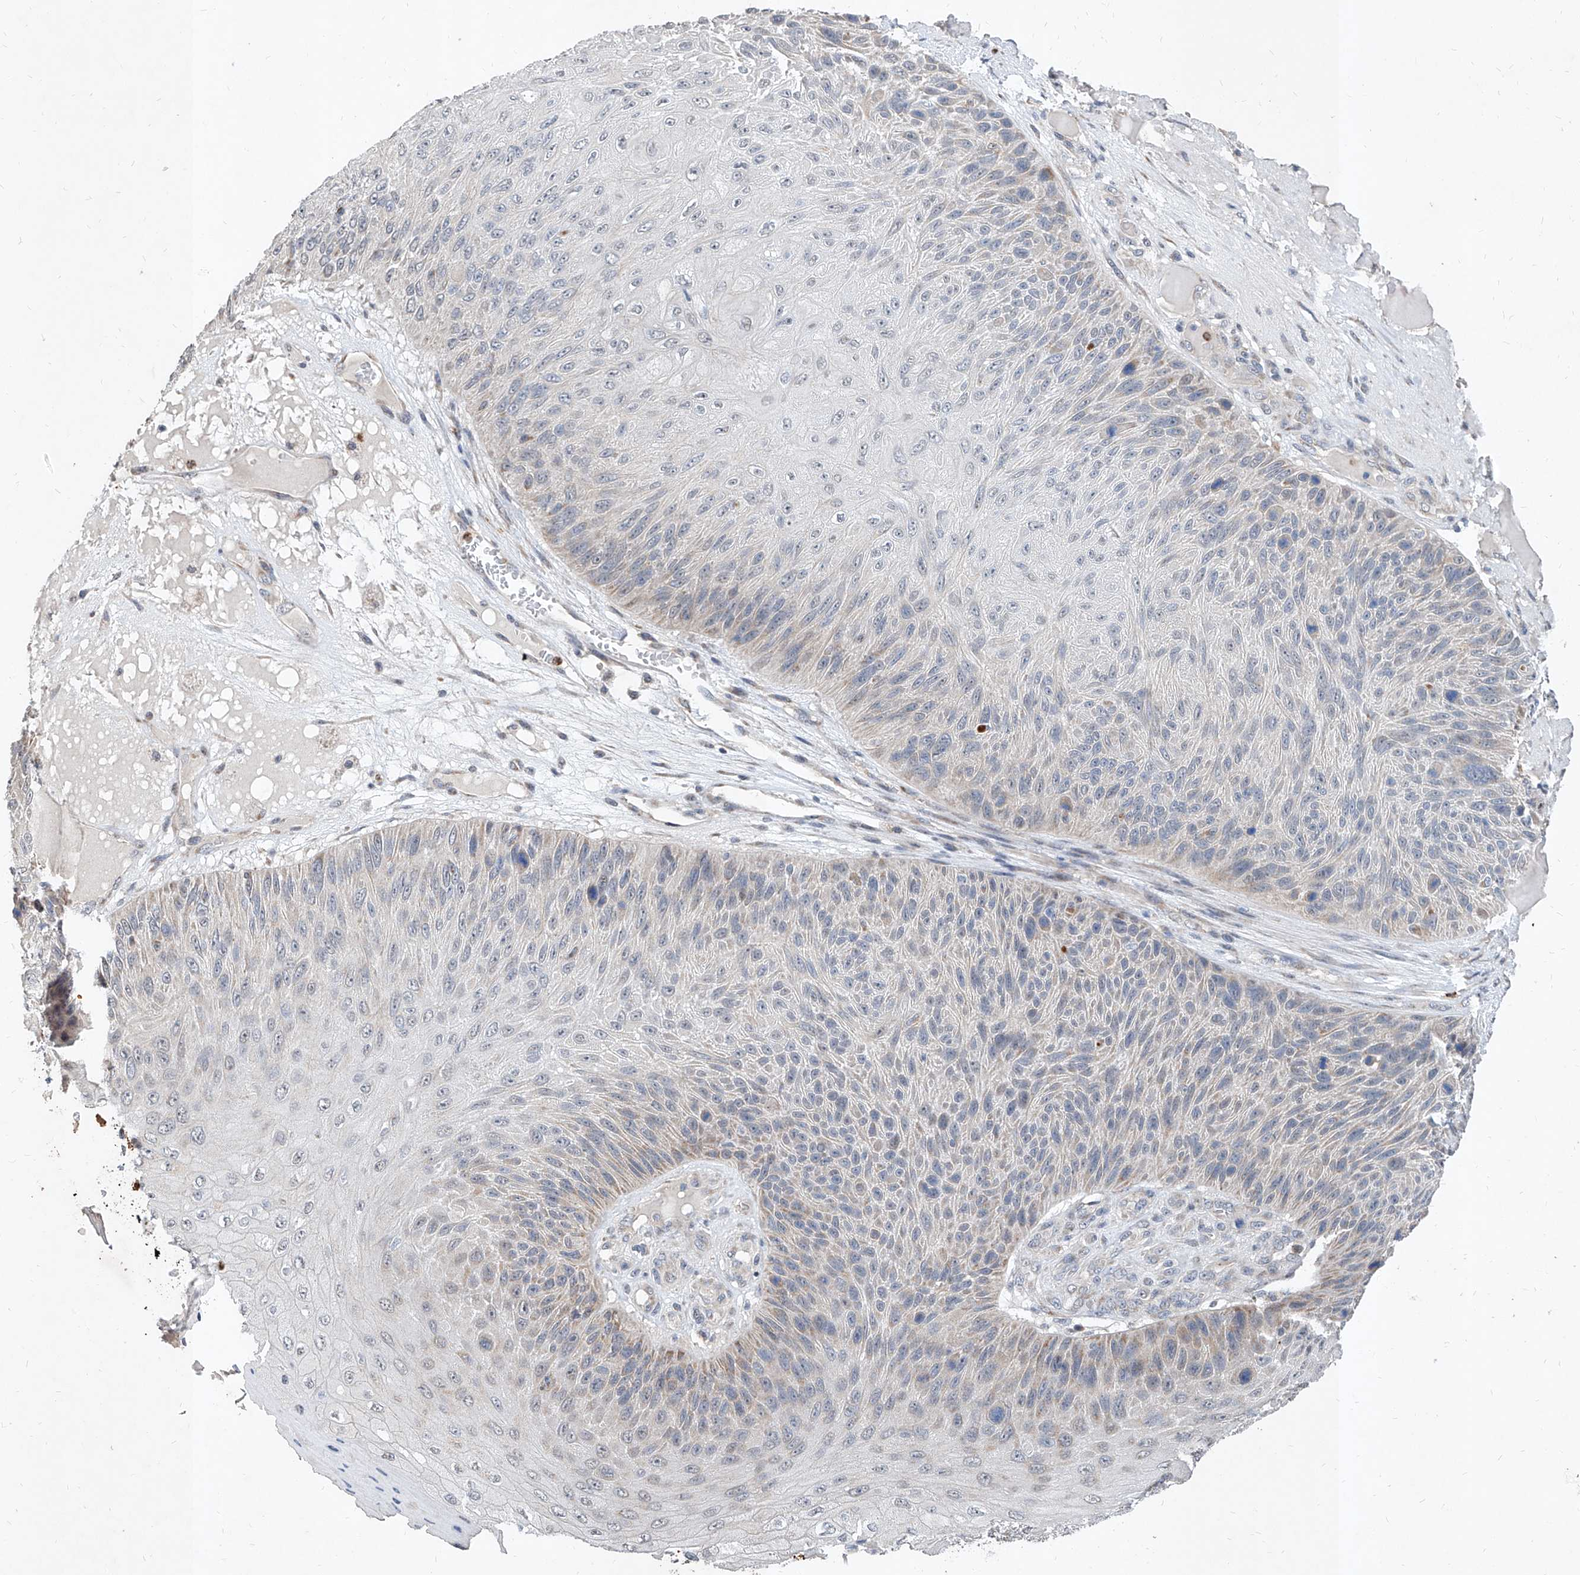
{"staining": {"intensity": "negative", "quantity": "none", "location": "none"}, "tissue": "skin cancer", "cell_type": "Tumor cells", "image_type": "cancer", "snomed": [{"axis": "morphology", "description": "Squamous cell carcinoma, NOS"}, {"axis": "topography", "description": "Skin"}], "caption": "DAB immunohistochemical staining of skin cancer reveals no significant expression in tumor cells.", "gene": "MFSD4B", "patient": {"sex": "female", "age": 88}}